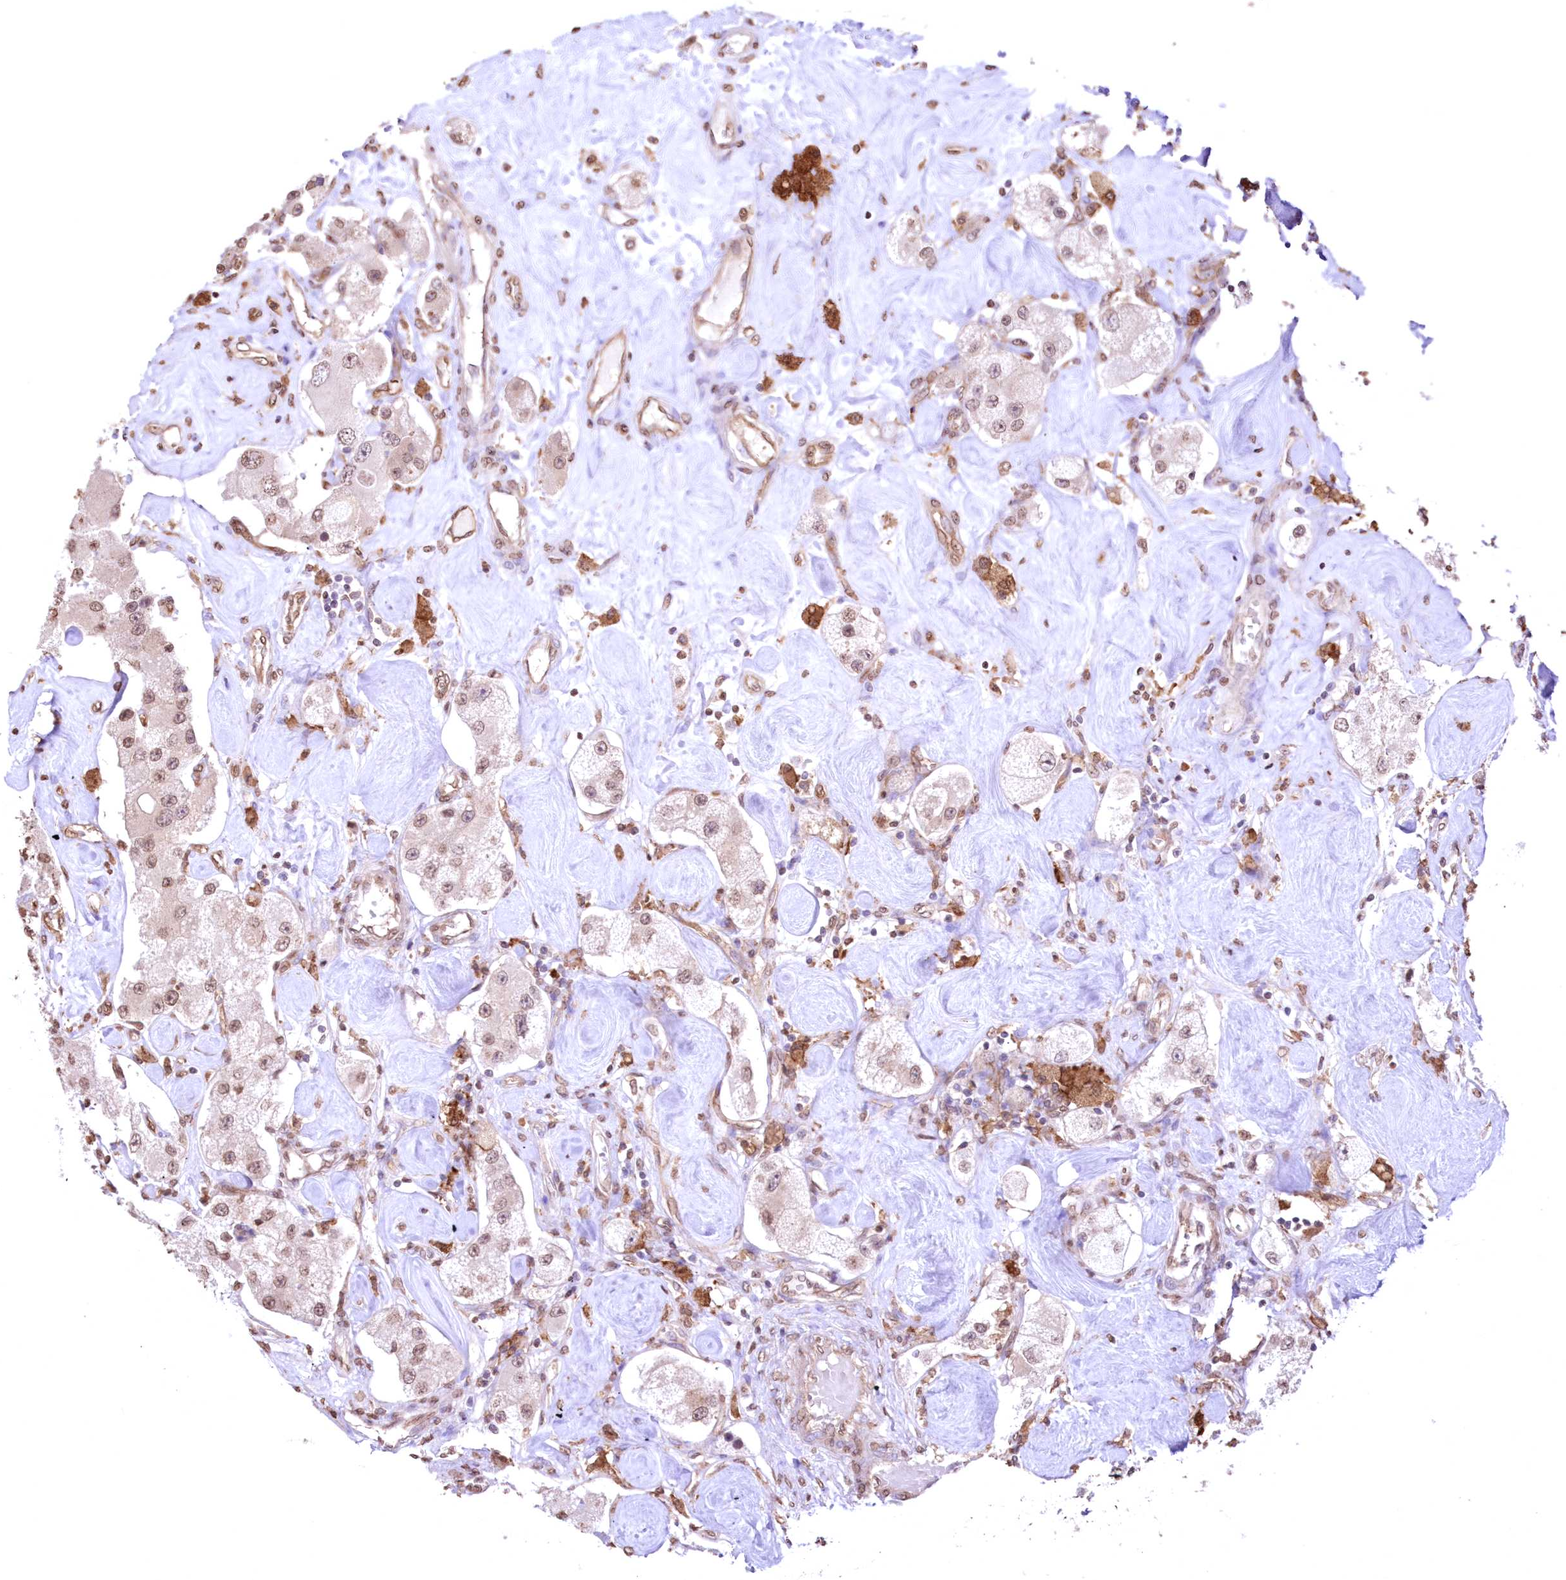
{"staining": {"intensity": "weak", "quantity": ">75%", "location": "nuclear"}, "tissue": "carcinoid", "cell_type": "Tumor cells", "image_type": "cancer", "snomed": [{"axis": "morphology", "description": "Carcinoid, malignant, NOS"}, {"axis": "topography", "description": "Pancreas"}], "caption": "This is an image of immunohistochemistry (IHC) staining of carcinoid, which shows weak staining in the nuclear of tumor cells.", "gene": "FCHO2", "patient": {"sex": "male", "age": 41}}